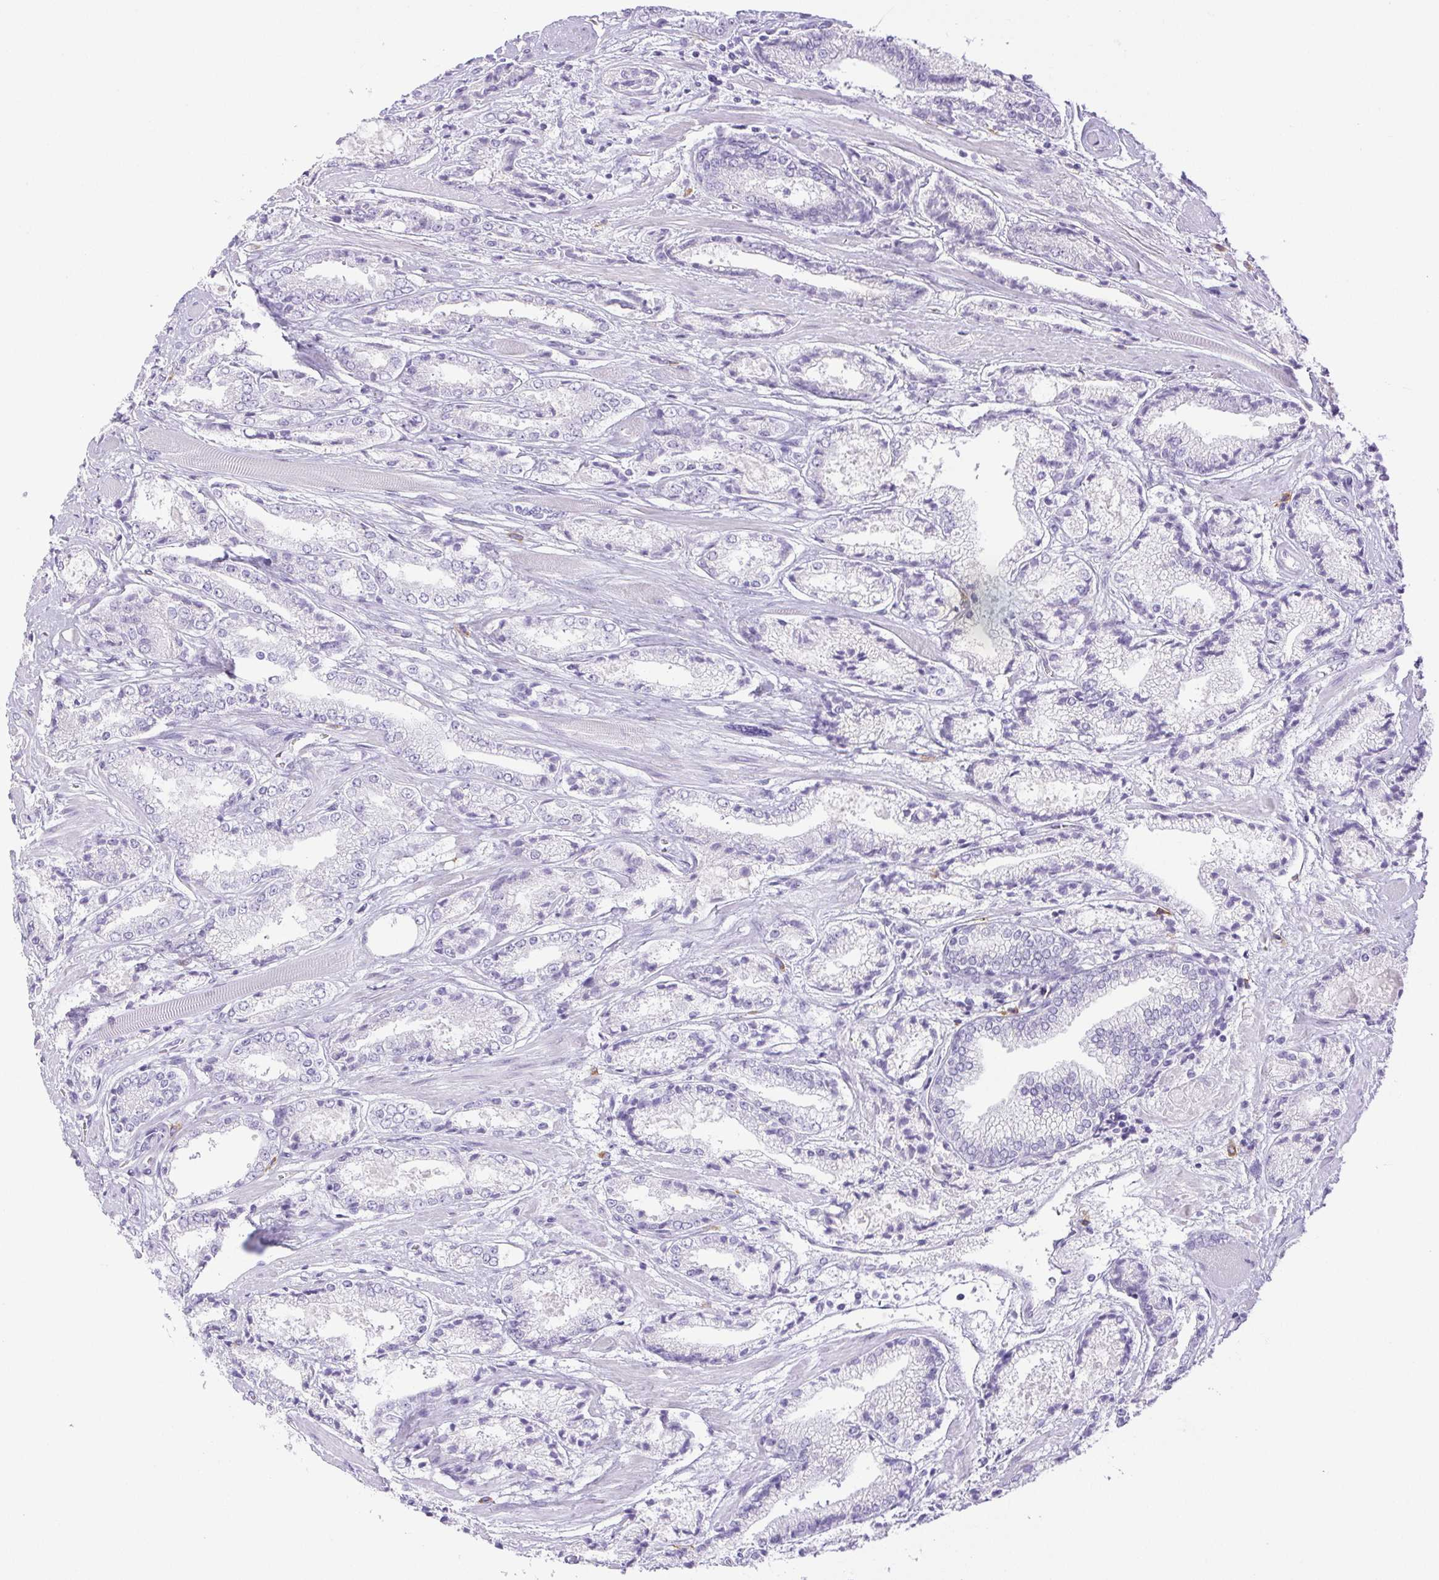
{"staining": {"intensity": "negative", "quantity": "none", "location": "none"}, "tissue": "prostate cancer", "cell_type": "Tumor cells", "image_type": "cancer", "snomed": [{"axis": "morphology", "description": "Adenocarcinoma, High grade"}, {"axis": "topography", "description": "Prostate"}], "caption": "This is an IHC micrograph of adenocarcinoma (high-grade) (prostate). There is no expression in tumor cells.", "gene": "PAPPA2", "patient": {"sex": "male", "age": 64}}